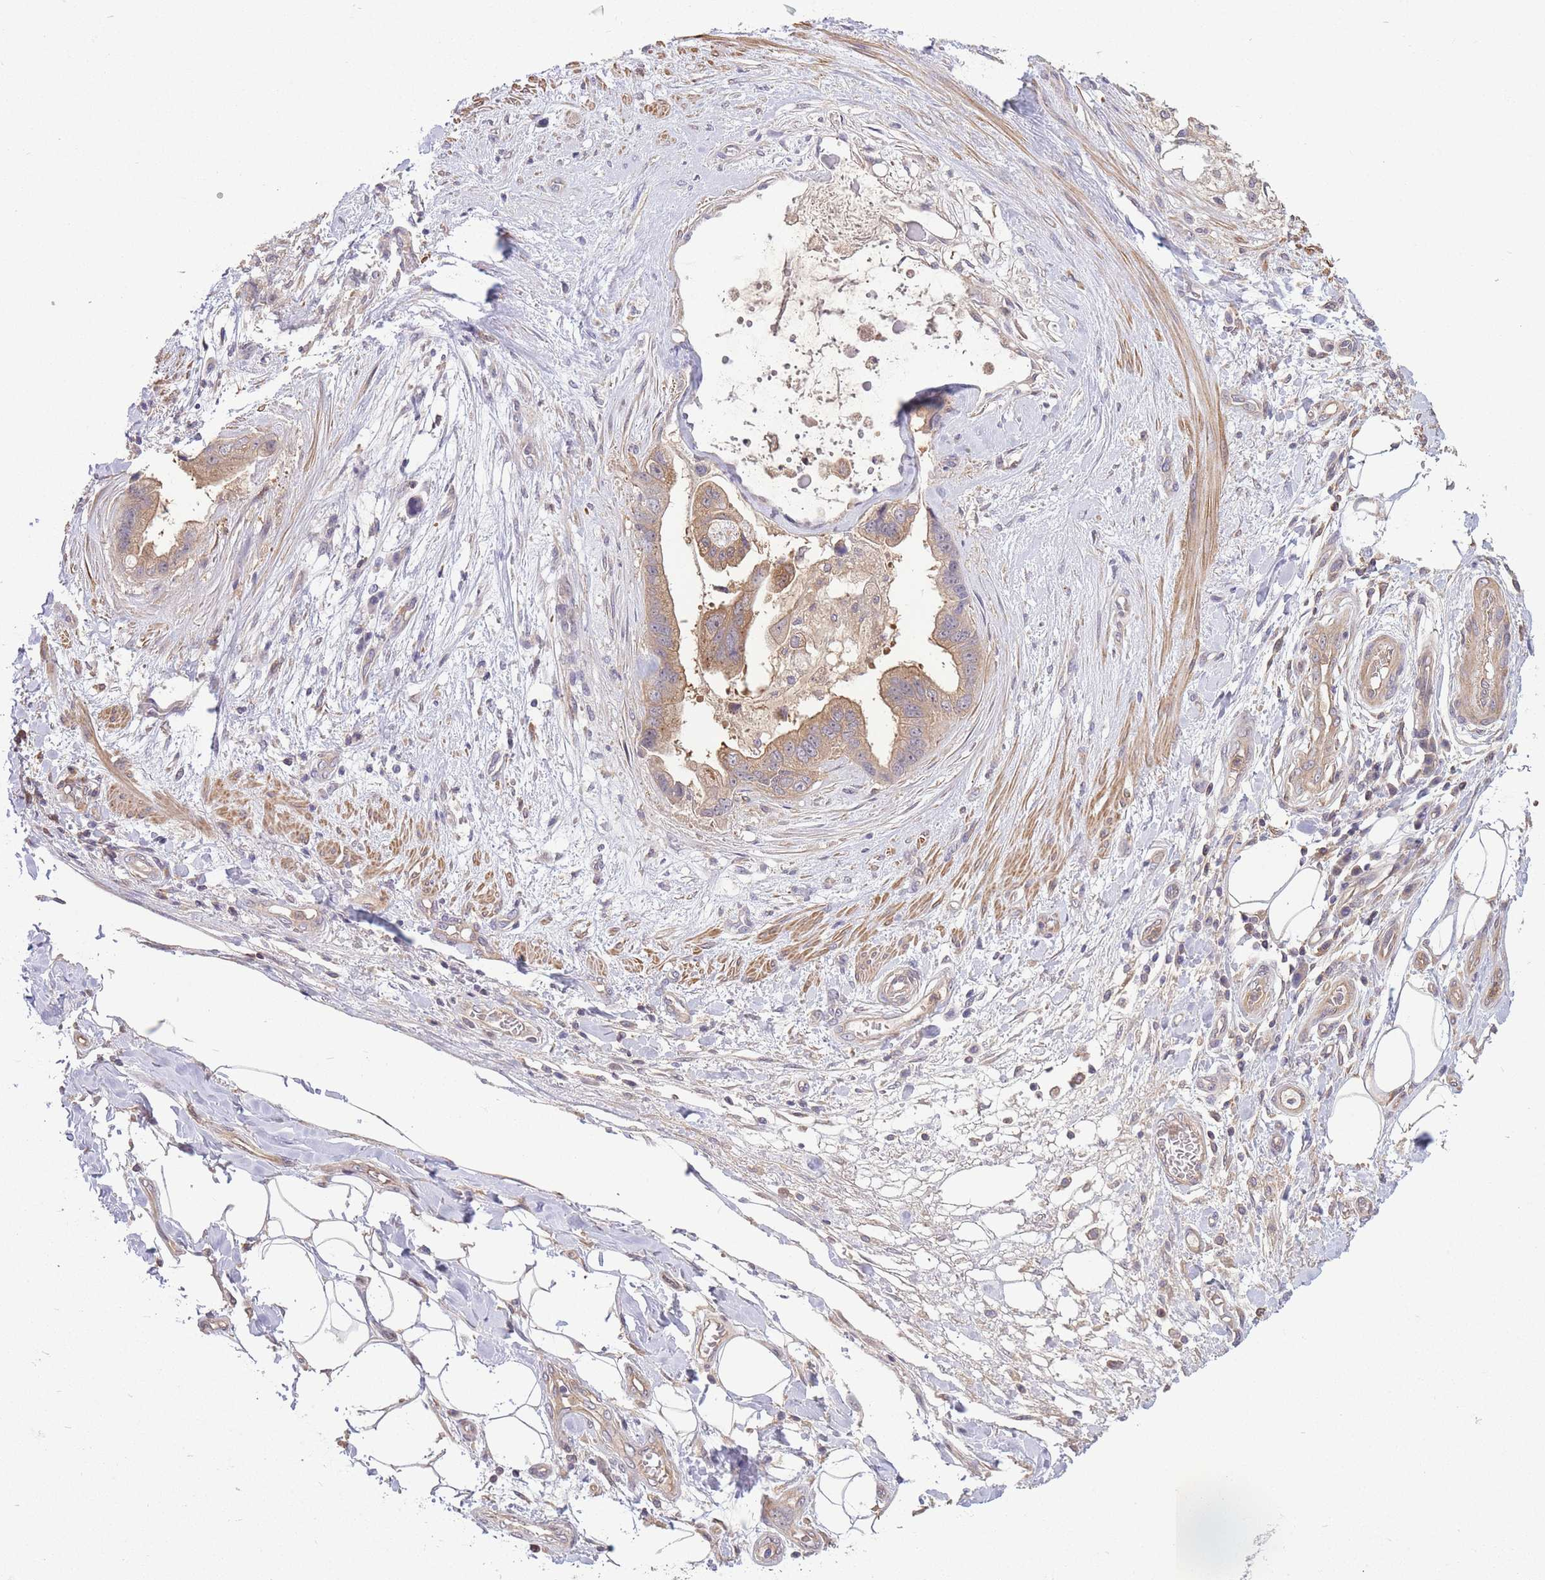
{"staining": {"intensity": "moderate", "quantity": "<25%", "location": "cytoplasmic/membranous"}, "tissue": "stomach cancer", "cell_type": "Tumor cells", "image_type": "cancer", "snomed": [{"axis": "morphology", "description": "Adenocarcinoma, NOS"}, {"axis": "topography", "description": "Stomach"}], "caption": "Adenocarcinoma (stomach) stained for a protein displays moderate cytoplasmic/membranous positivity in tumor cells.", "gene": "ZNF304", "patient": {"sex": "male", "age": 62}}